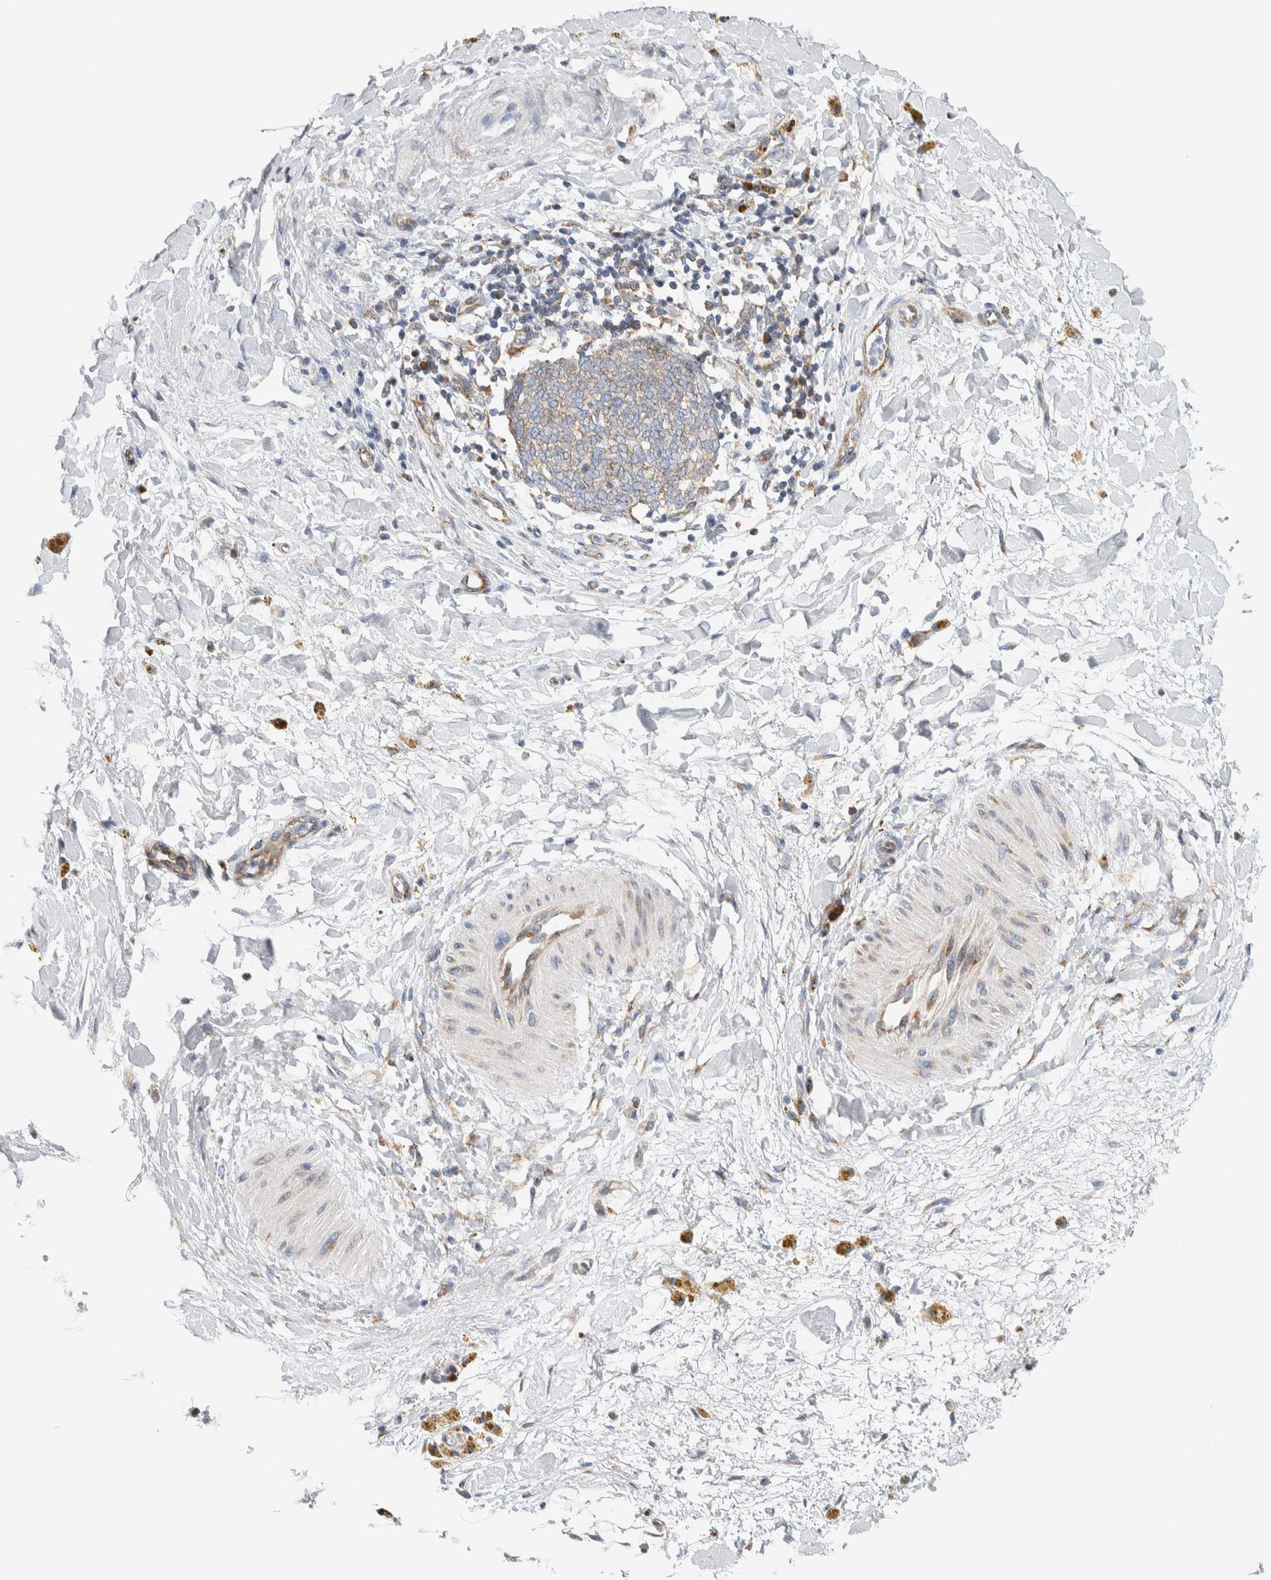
{"staining": {"intensity": "weak", "quantity": "<25%", "location": "cytoplasmic/membranous"}, "tissue": "adipose tissue", "cell_type": "Adipocytes", "image_type": "normal", "snomed": [{"axis": "morphology", "description": "Normal tissue, NOS"}, {"axis": "topography", "description": "Kidney"}, {"axis": "topography", "description": "Peripheral nerve tissue"}], "caption": "Image shows no significant protein staining in adipocytes of benign adipose tissue. (IHC, brightfield microscopy, high magnification).", "gene": "RACK1", "patient": {"sex": "male", "age": 7}}